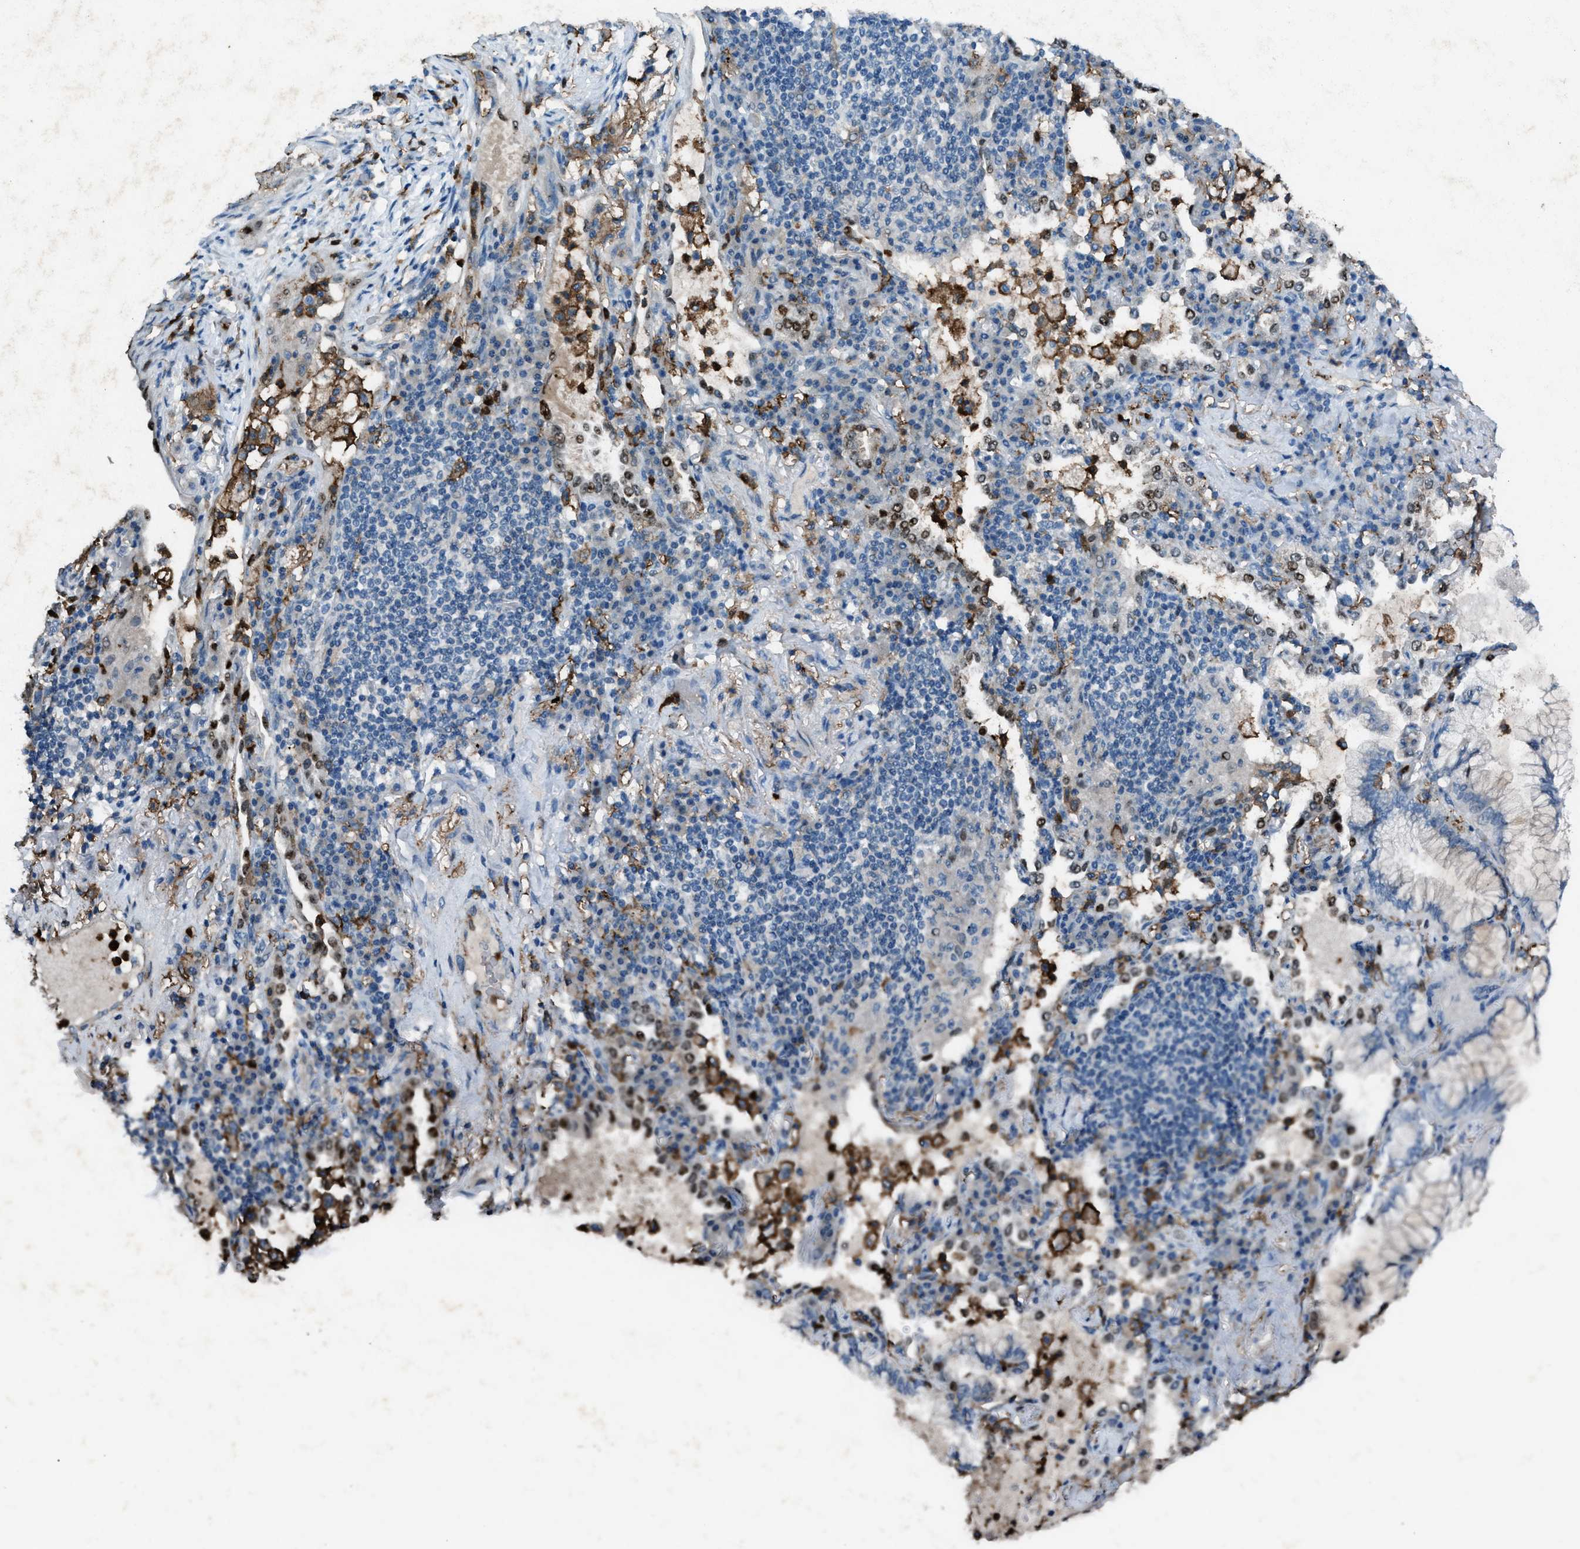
{"staining": {"intensity": "negative", "quantity": "none", "location": "none"}, "tissue": "lung cancer", "cell_type": "Tumor cells", "image_type": "cancer", "snomed": [{"axis": "morphology", "description": "Adenocarcinoma, NOS"}, {"axis": "topography", "description": "Lung"}], "caption": "High power microscopy photomicrograph of an immunohistochemistry image of lung cancer, revealing no significant staining in tumor cells. (IHC, brightfield microscopy, high magnification).", "gene": "FCER1G", "patient": {"sex": "female", "age": 70}}